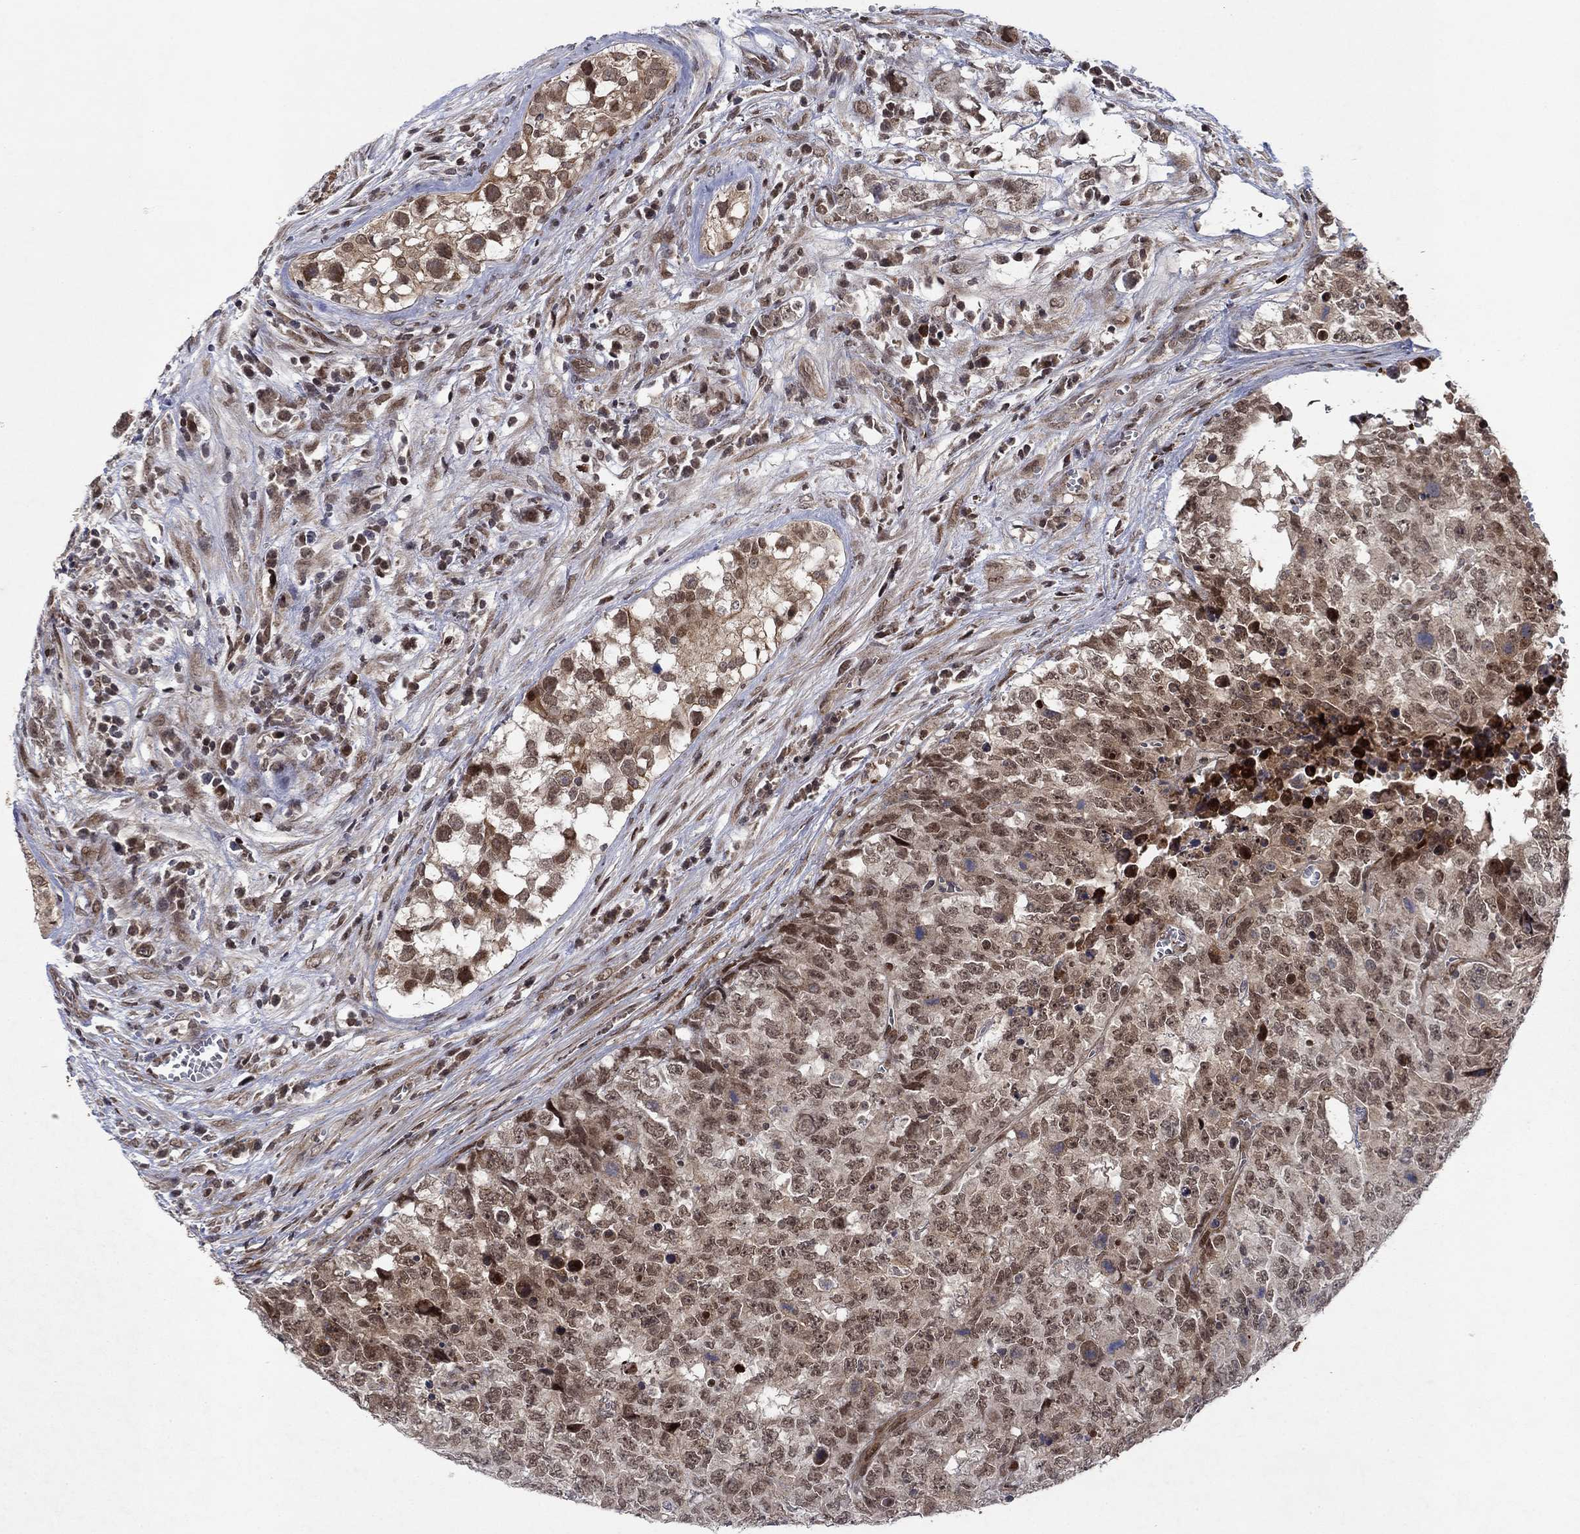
{"staining": {"intensity": "moderate", "quantity": "<25%", "location": "cytoplasmic/membranous,nuclear"}, "tissue": "testis cancer", "cell_type": "Tumor cells", "image_type": "cancer", "snomed": [{"axis": "morphology", "description": "Carcinoma, Embryonal, NOS"}, {"axis": "topography", "description": "Testis"}], "caption": "Tumor cells reveal low levels of moderate cytoplasmic/membranous and nuclear staining in about <25% of cells in human testis cancer.", "gene": "PRICKLE4", "patient": {"sex": "male", "age": 23}}